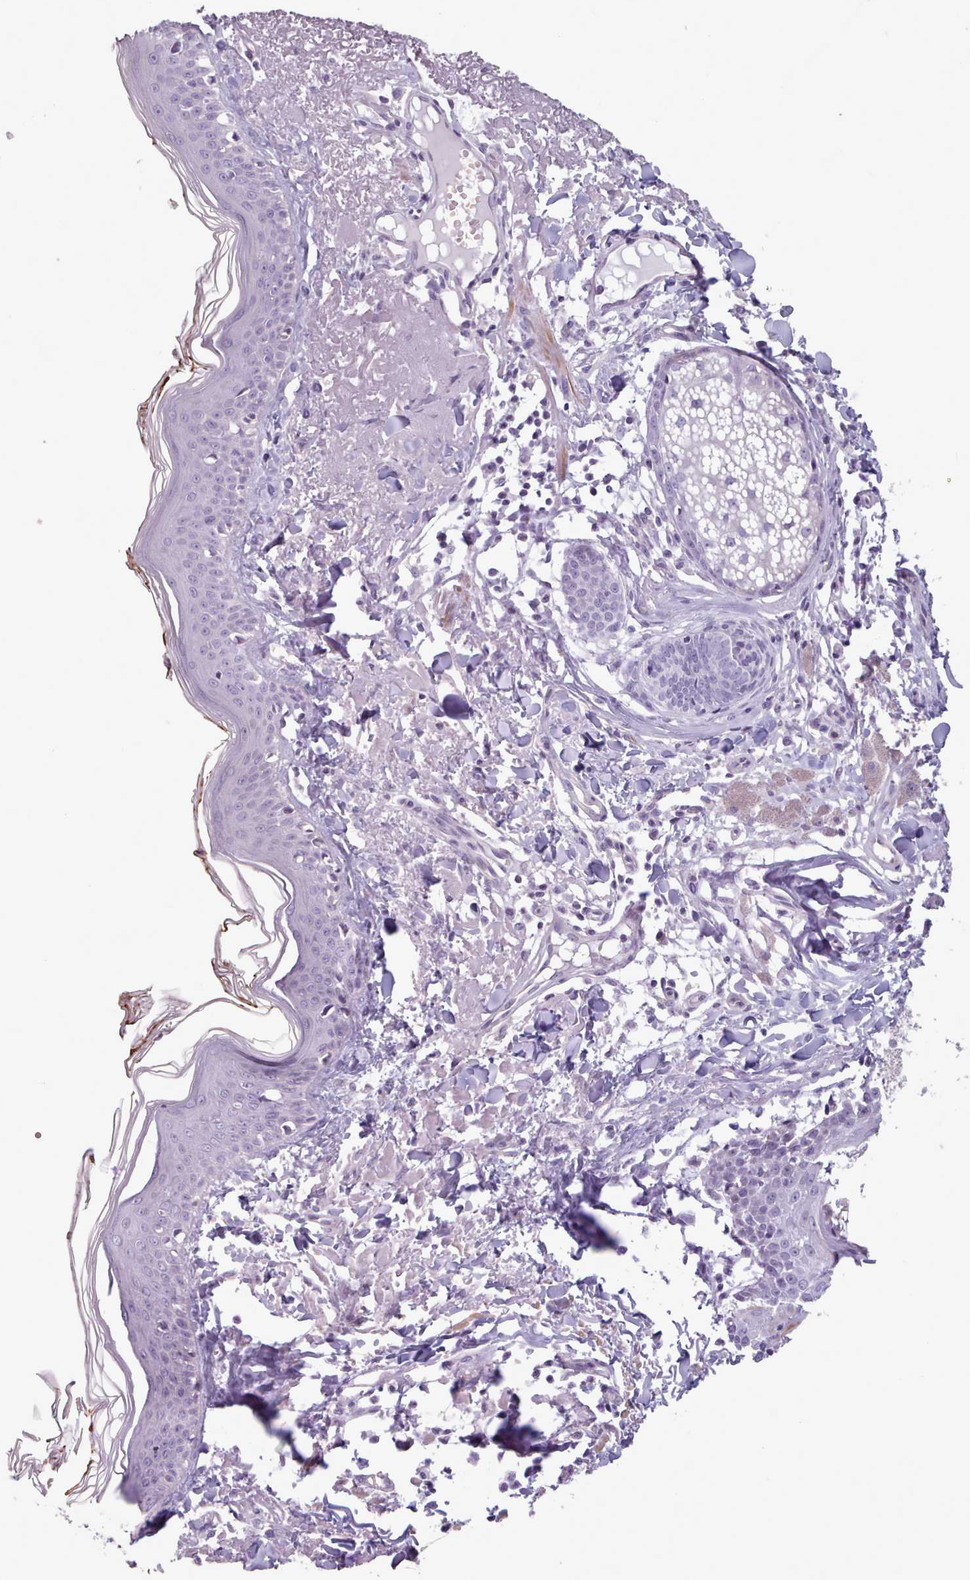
{"staining": {"intensity": "negative", "quantity": "none", "location": "none"}, "tissue": "skin", "cell_type": "Fibroblasts", "image_type": "normal", "snomed": [{"axis": "morphology", "description": "Normal tissue, NOS"}, {"axis": "morphology", "description": "Malignant melanoma, NOS"}, {"axis": "topography", "description": "Skin"}], "caption": "Immunohistochemical staining of unremarkable skin shows no significant staining in fibroblasts.", "gene": "AVL9", "patient": {"sex": "male", "age": 80}}